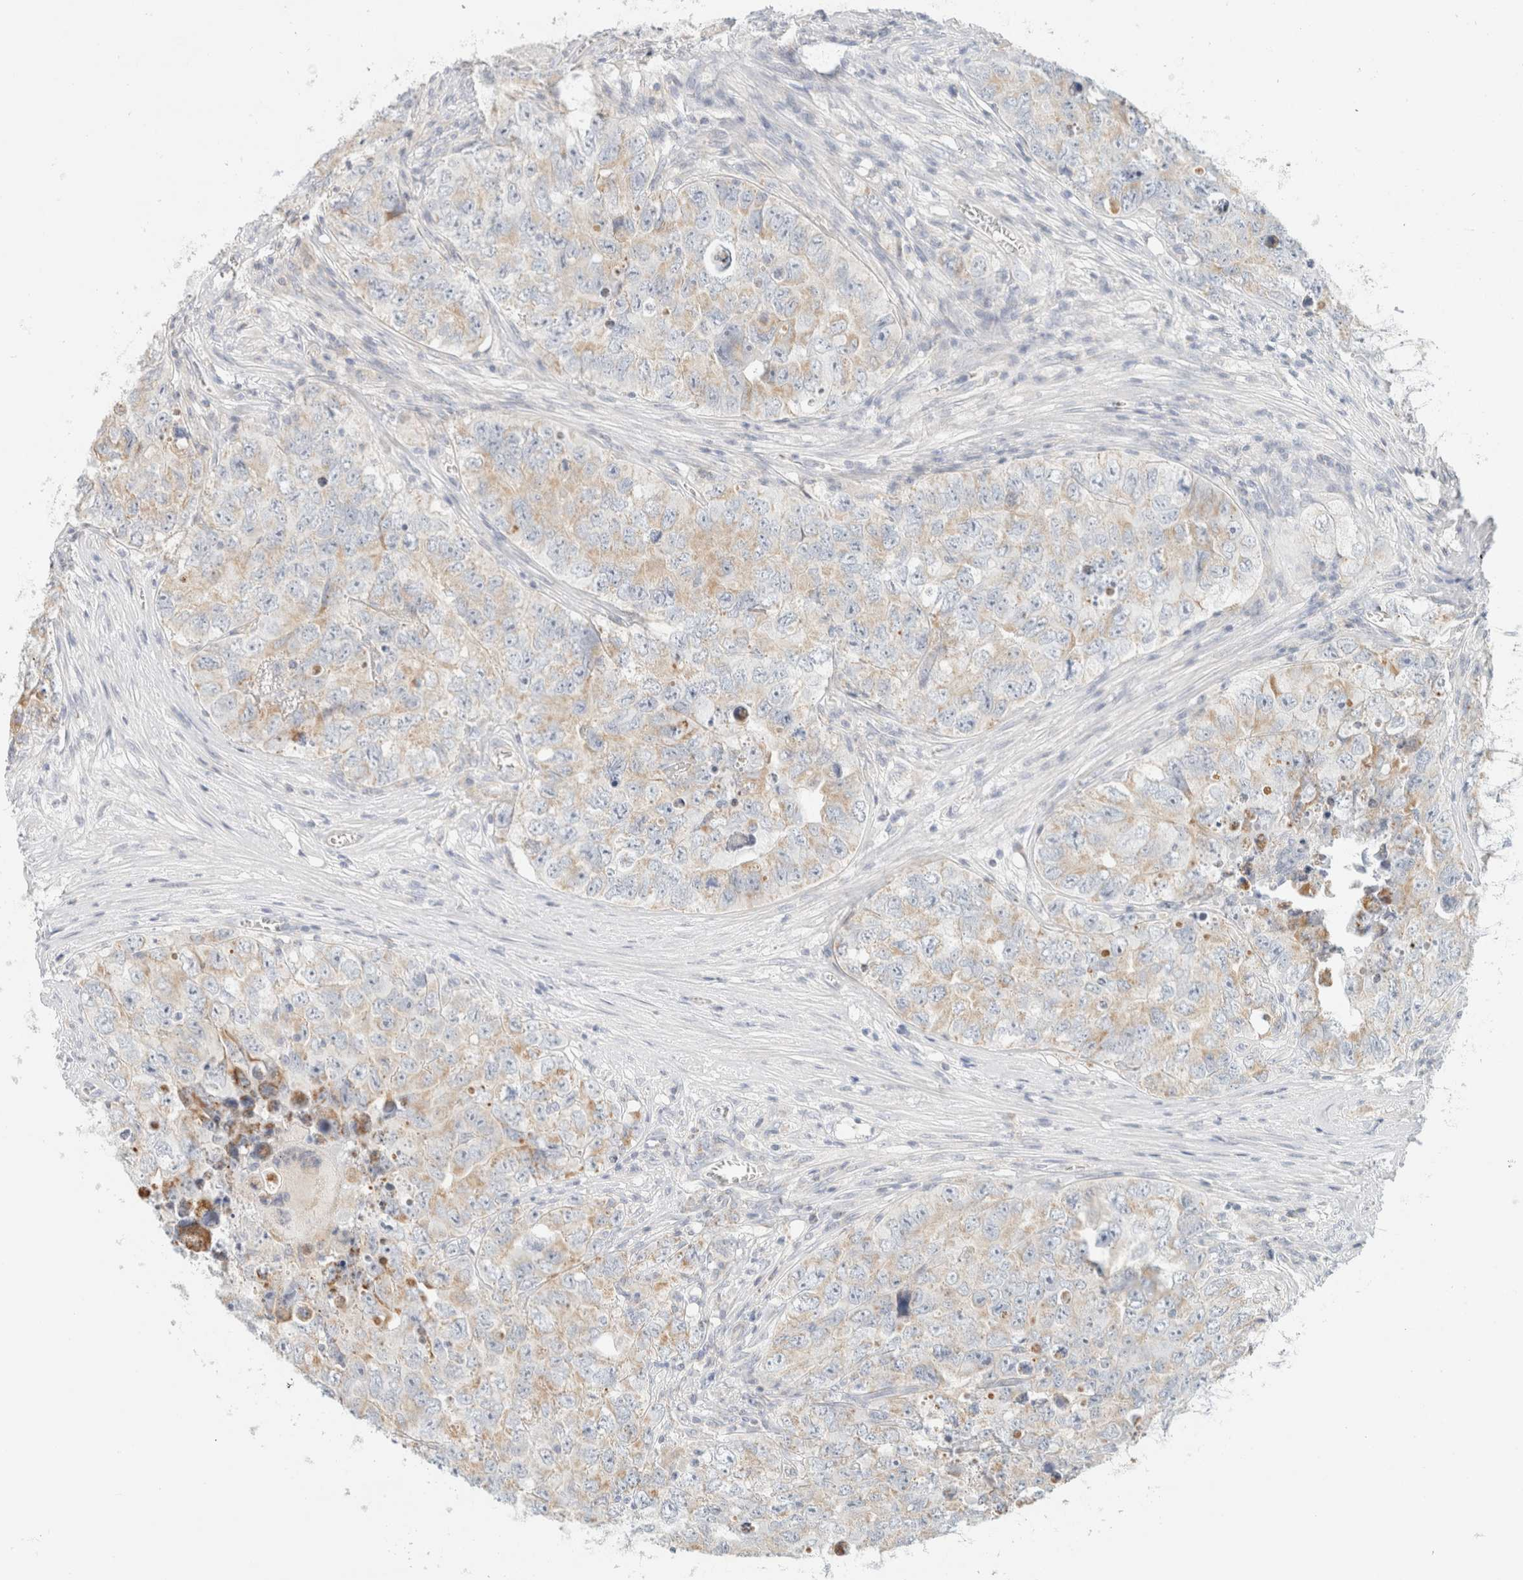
{"staining": {"intensity": "weak", "quantity": "25%-75%", "location": "cytoplasmic/membranous"}, "tissue": "testis cancer", "cell_type": "Tumor cells", "image_type": "cancer", "snomed": [{"axis": "morphology", "description": "Seminoma, NOS"}, {"axis": "morphology", "description": "Carcinoma, Embryonal, NOS"}, {"axis": "topography", "description": "Testis"}], "caption": "Human testis cancer stained with a protein marker shows weak staining in tumor cells.", "gene": "HDHD3", "patient": {"sex": "male", "age": 43}}